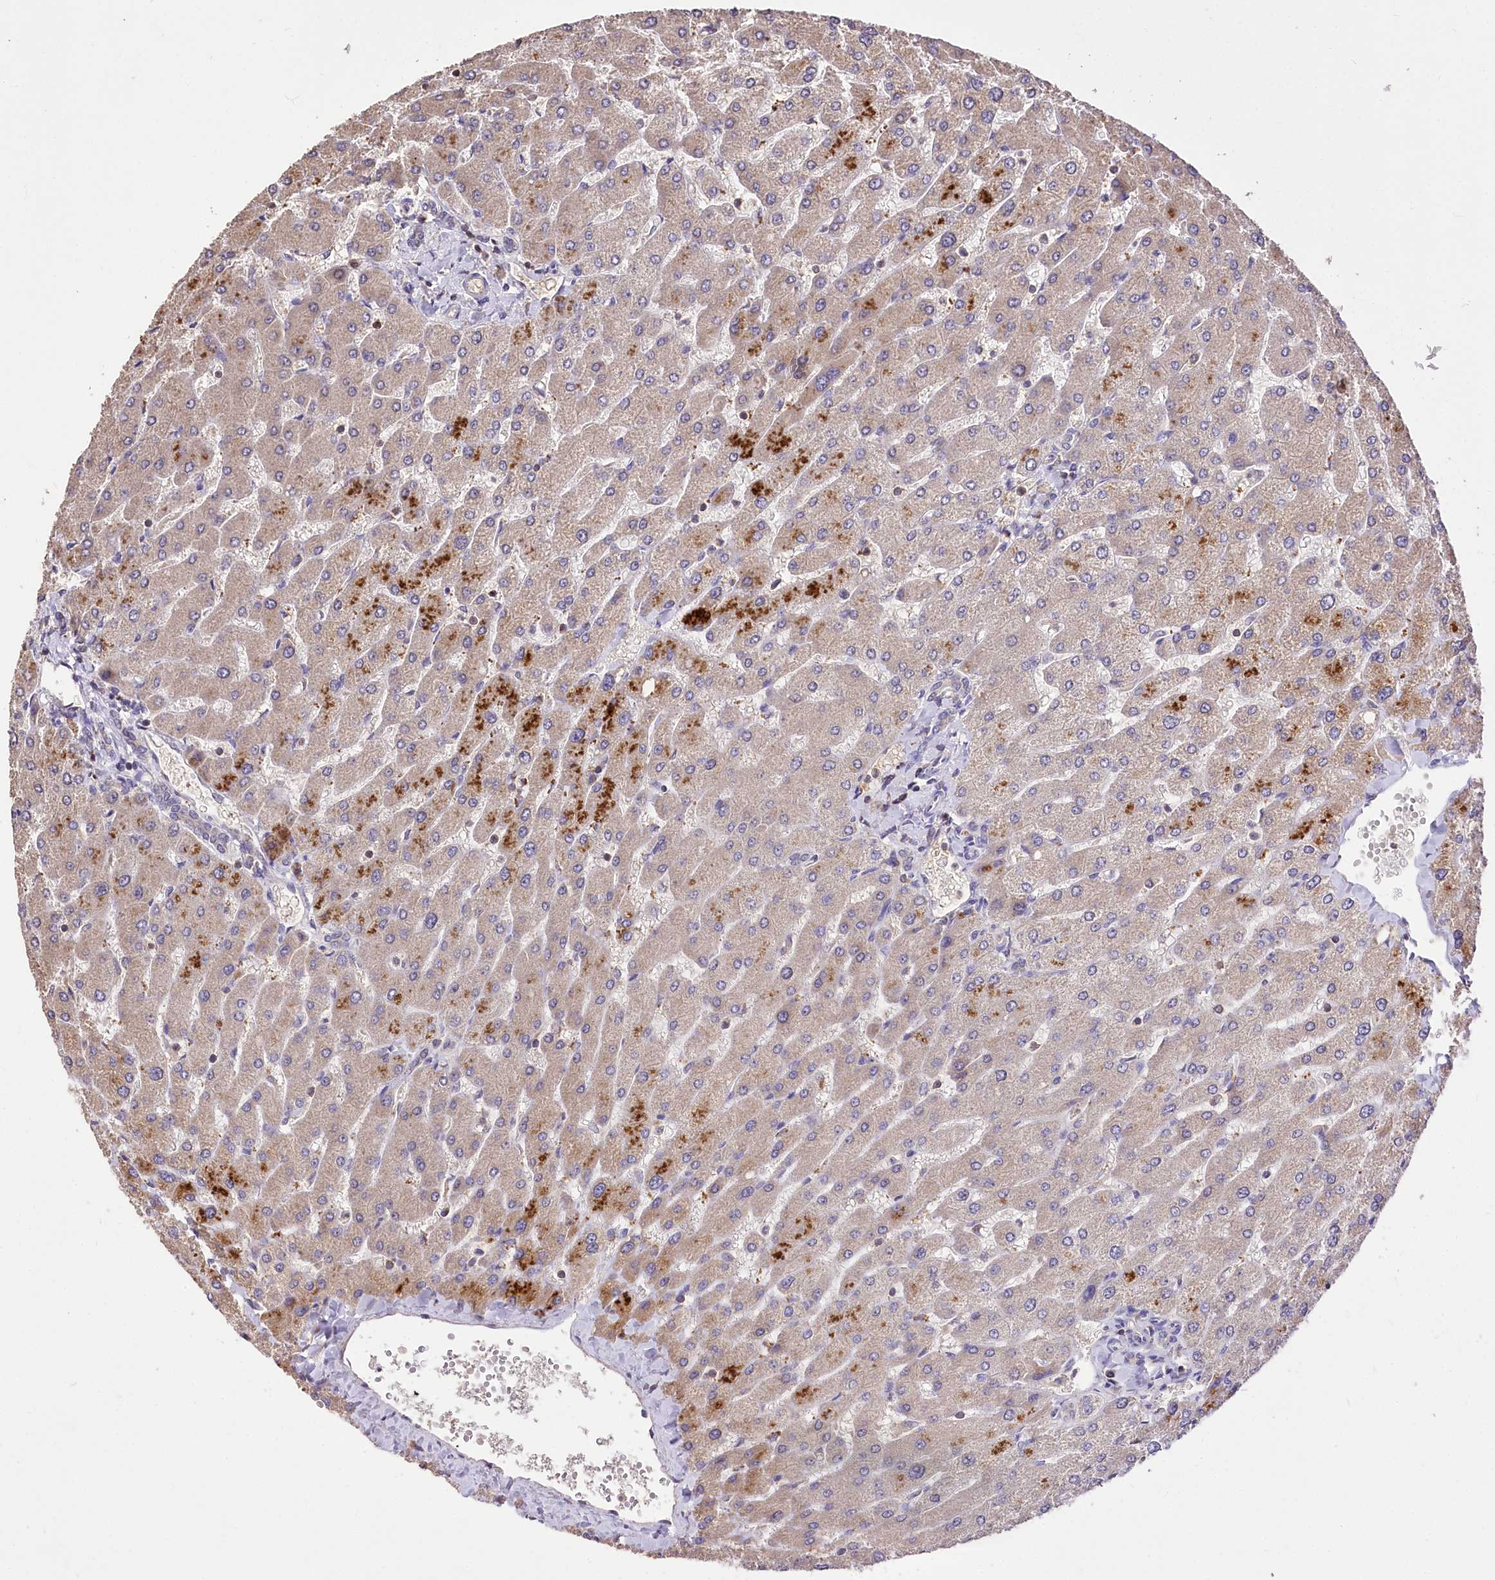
{"staining": {"intensity": "negative", "quantity": "none", "location": "none"}, "tissue": "liver", "cell_type": "Cholangiocytes", "image_type": "normal", "snomed": [{"axis": "morphology", "description": "Normal tissue, NOS"}, {"axis": "topography", "description": "Liver"}], "caption": "Cholangiocytes show no significant protein positivity in unremarkable liver.", "gene": "SERGEF", "patient": {"sex": "male", "age": 55}}